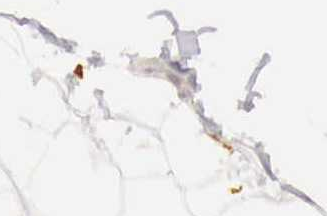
{"staining": {"intensity": "negative", "quantity": "none", "location": "none"}, "tissue": "adipose tissue", "cell_type": "Adipocytes", "image_type": "normal", "snomed": [{"axis": "morphology", "description": "Normal tissue, NOS"}, {"axis": "topography", "description": "Breast"}], "caption": "Benign adipose tissue was stained to show a protein in brown. There is no significant expression in adipocytes. (Brightfield microscopy of DAB (3,3'-diaminobenzidine) immunohistochemistry (IHC) at high magnification).", "gene": "RENBP", "patient": {"sex": "female", "age": 45}}